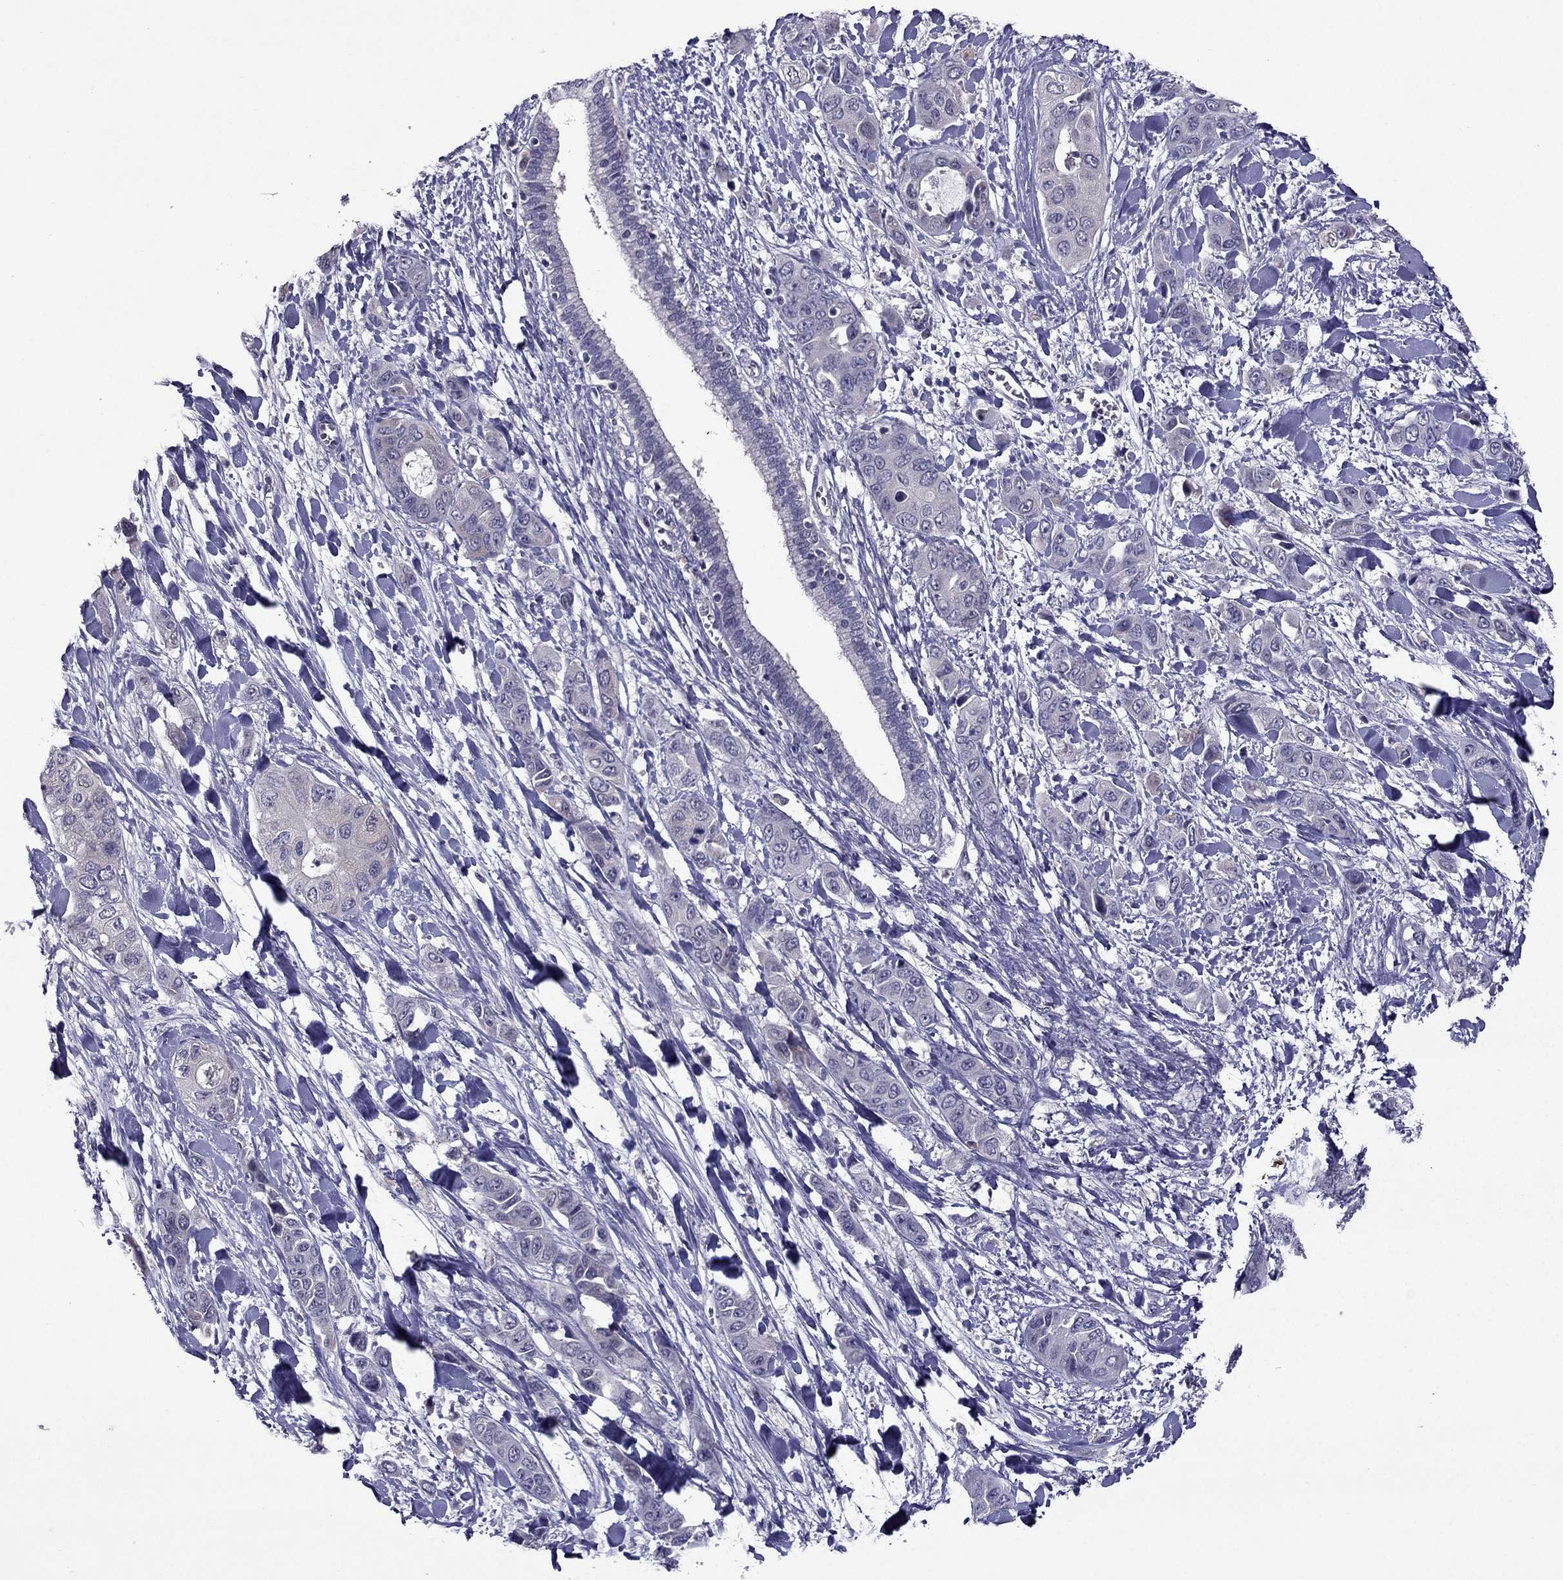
{"staining": {"intensity": "negative", "quantity": "none", "location": "none"}, "tissue": "liver cancer", "cell_type": "Tumor cells", "image_type": "cancer", "snomed": [{"axis": "morphology", "description": "Cholangiocarcinoma"}, {"axis": "topography", "description": "Liver"}], "caption": "A high-resolution photomicrograph shows immunohistochemistry staining of liver cholangiocarcinoma, which displays no significant staining in tumor cells. The staining was performed using DAB to visualize the protein expression in brown, while the nuclei were stained in blue with hematoxylin (Magnification: 20x).", "gene": "CDK5", "patient": {"sex": "female", "age": 52}}